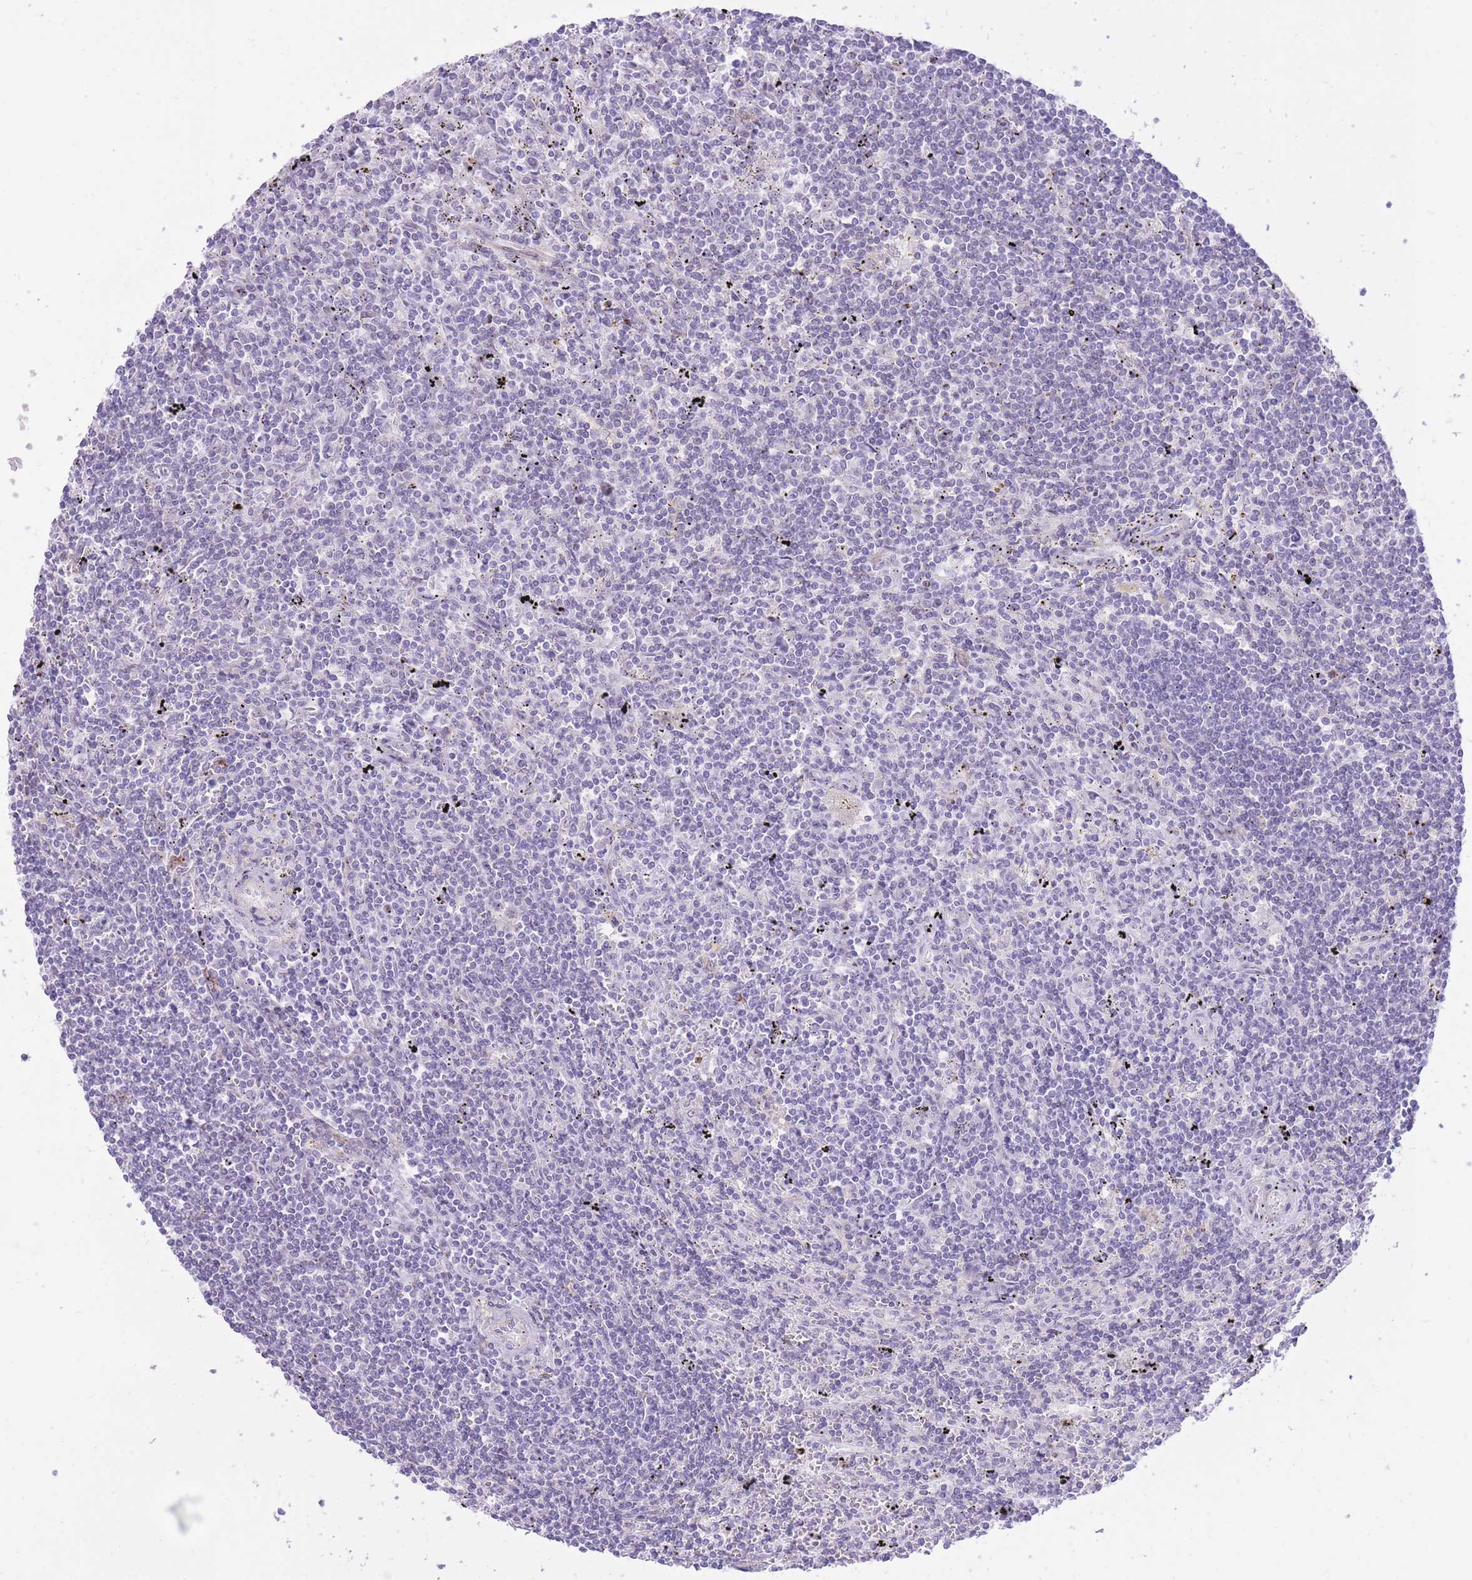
{"staining": {"intensity": "negative", "quantity": "none", "location": "none"}, "tissue": "lymphoma", "cell_type": "Tumor cells", "image_type": "cancer", "snomed": [{"axis": "morphology", "description": "Malignant lymphoma, non-Hodgkin's type, Low grade"}, {"axis": "topography", "description": "Spleen"}], "caption": "Immunohistochemistry micrograph of neoplastic tissue: low-grade malignant lymphoma, non-Hodgkin's type stained with DAB demonstrates no significant protein positivity in tumor cells. (DAB (3,3'-diaminobenzidine) immunohistochemistry (IHC), high magnification).", "gene": "MEIS3", "patient": {"sex": "male", "age": 76}}